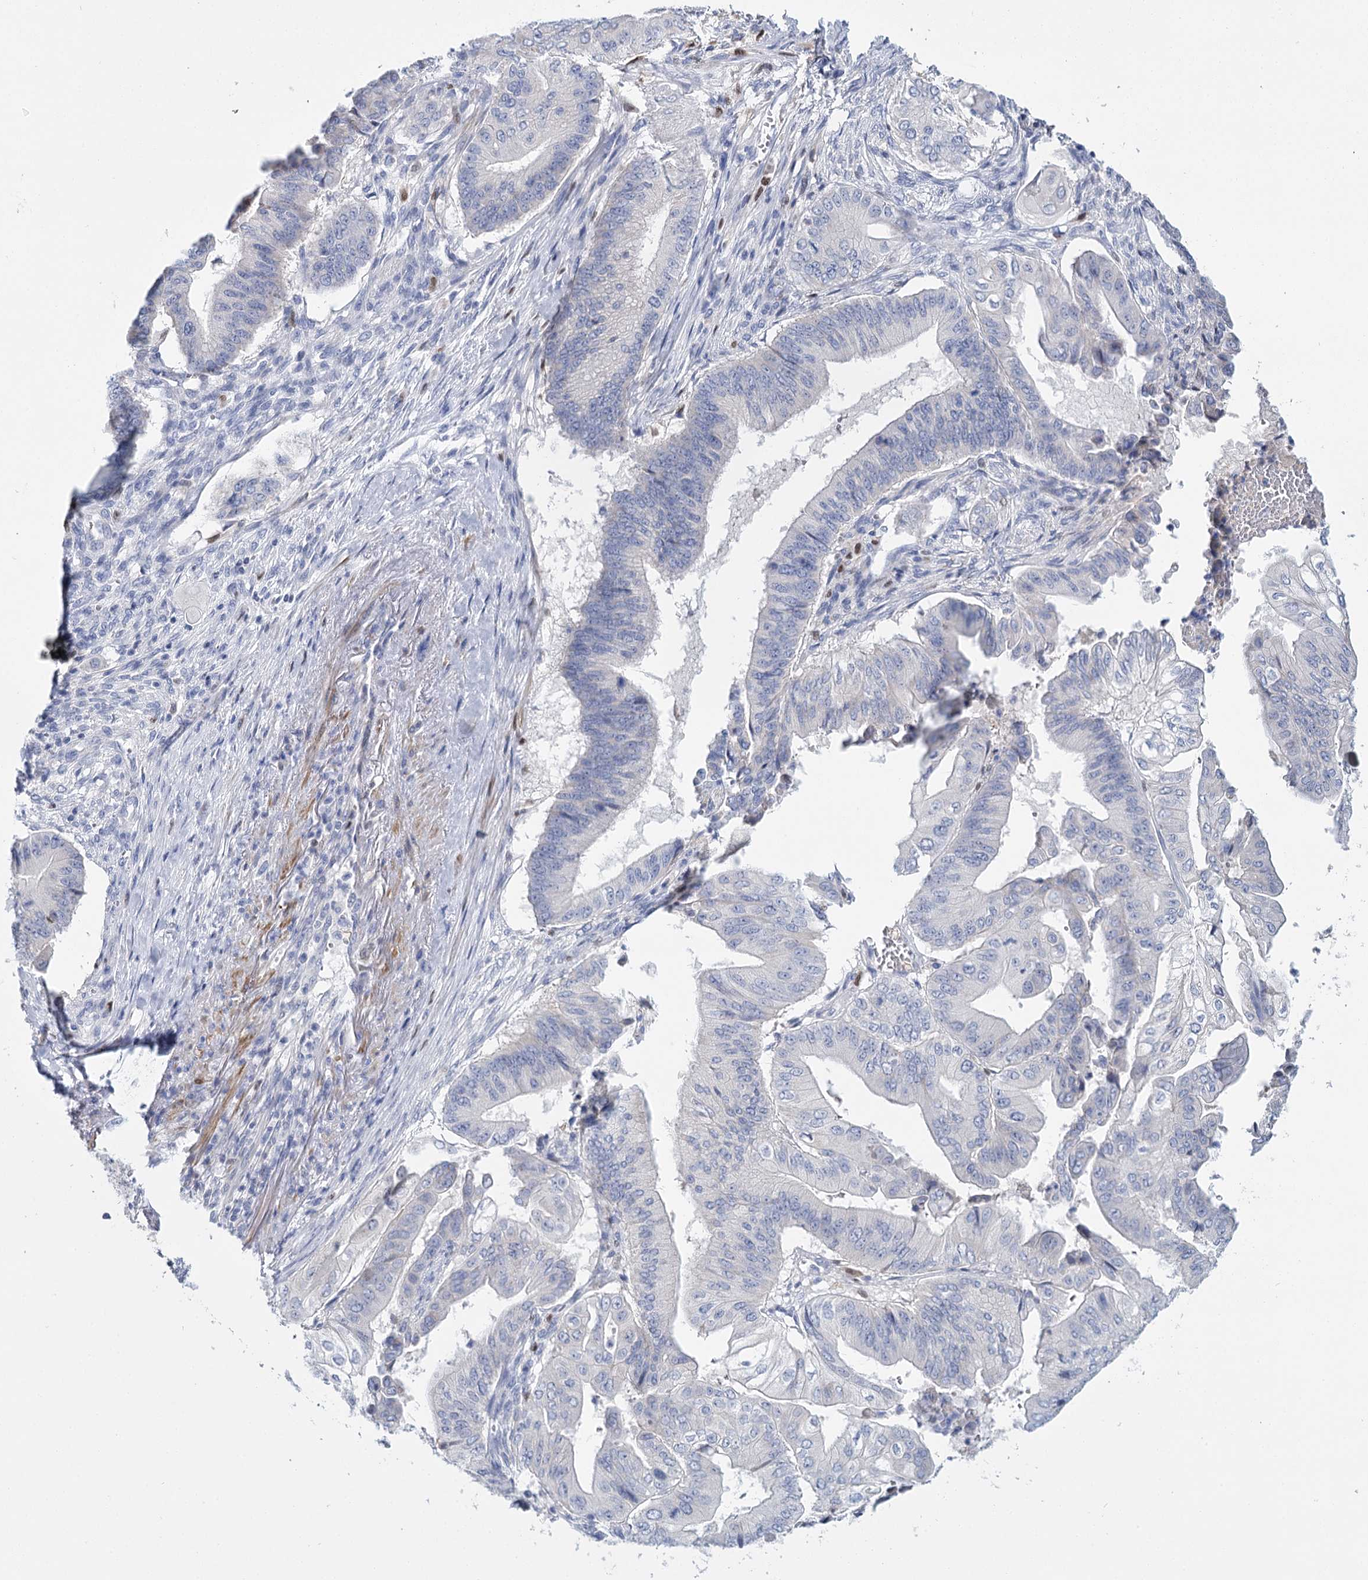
{"staining": {"intensity": "negative", "quantity": "none", "location": "none"}, "tissue": "pancreatic cancer", "cell_type": "Tumor cells", "image_type": "cancer", "snomed": [{"axis": "morphology", "description": "Adenocarcinoma, NOS"}, {"axis": "topography", "description": "Pancreas"}], "caption": "The image exhibits no significant staining in tumor cells of pancreatic cancer (adenocarcinoma).", "gene": "IGSF3", "patient": {"sex": "female", "age": 77}}